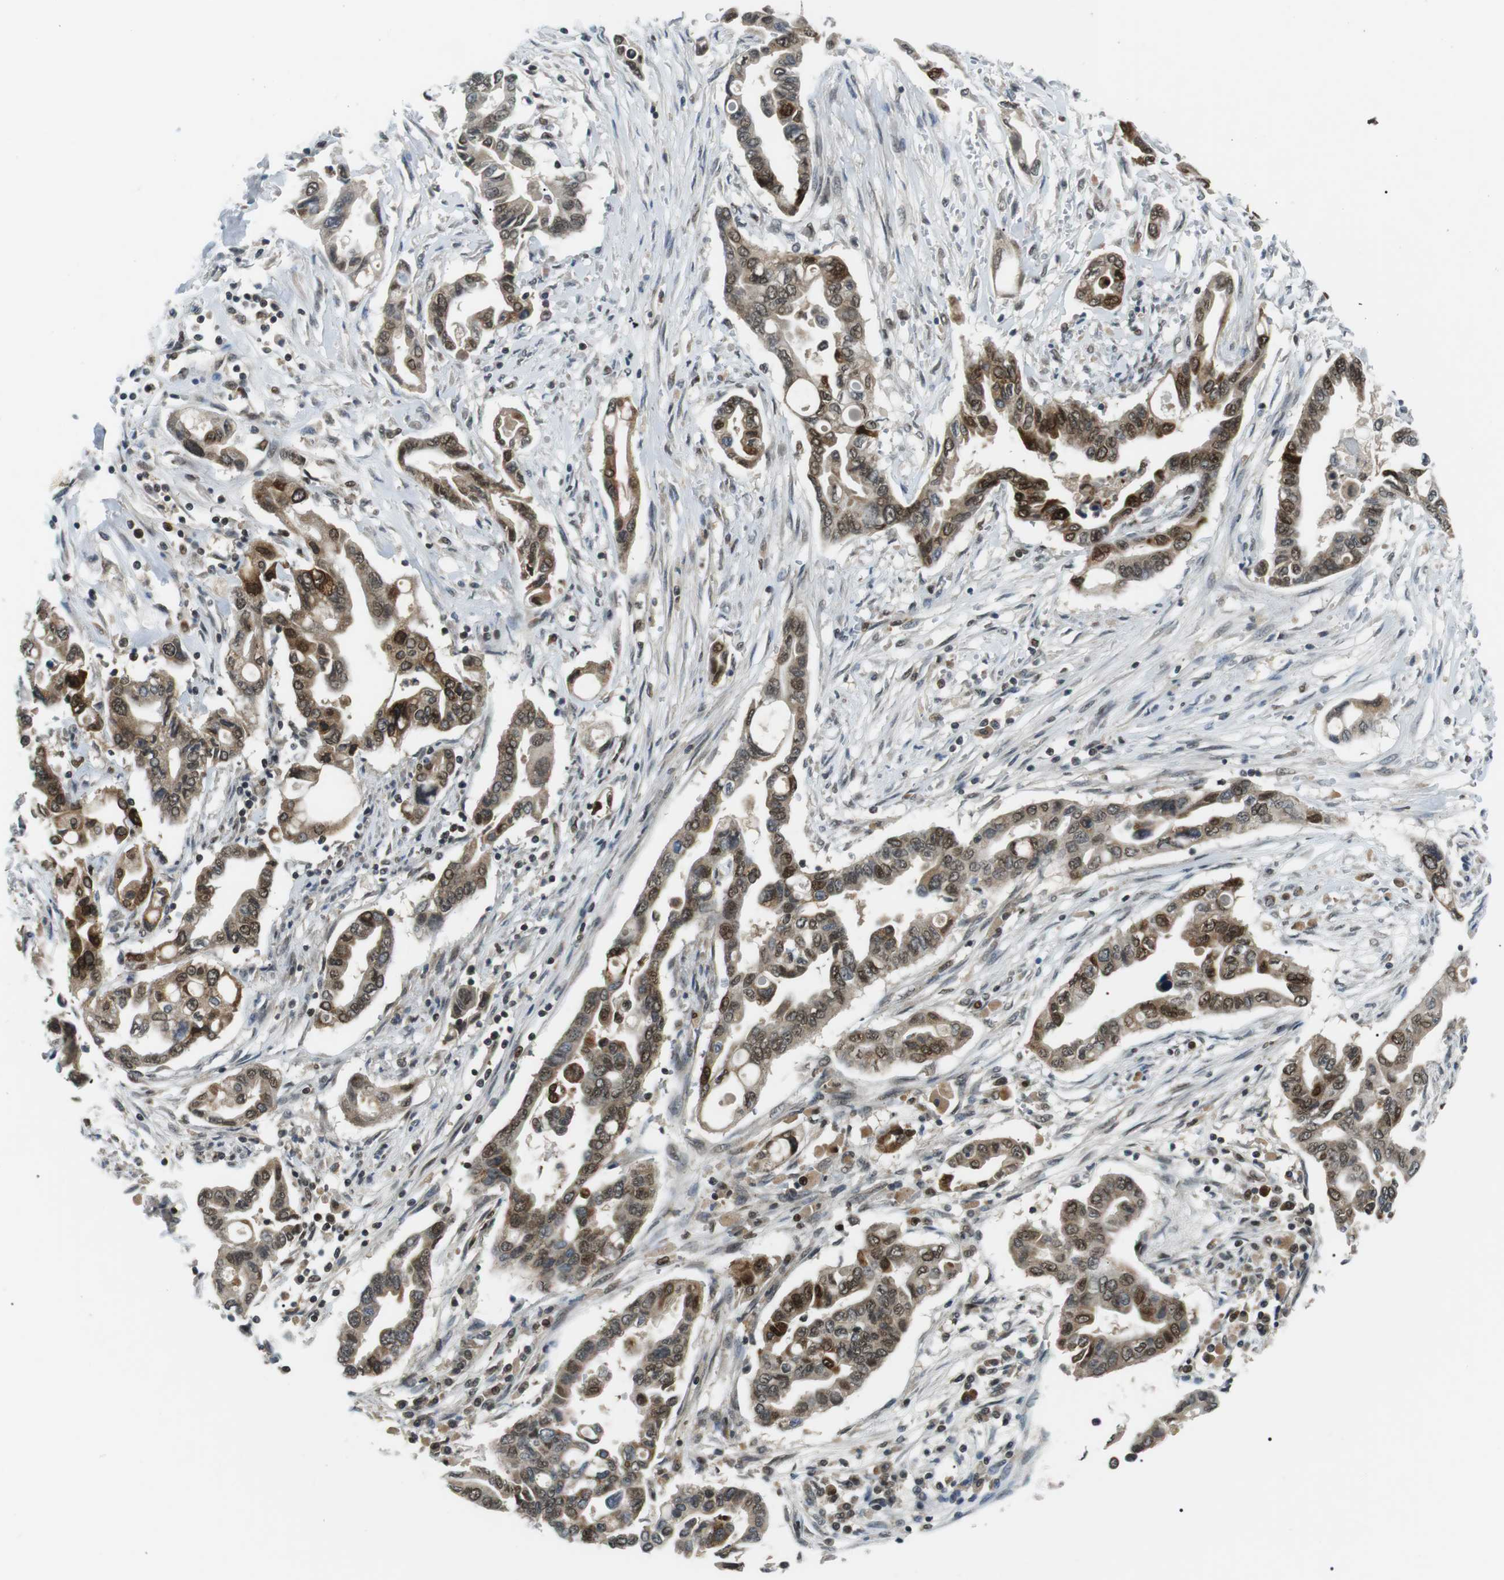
{"staining": {"intensity": "moderate", "quantity": ">75%", "location": "cytoplasmic/membranous,nuclear"}, "tissue": "pancreatic cancer", "cell_type": "Tumor cells", "image_type": "cancer", "snomed": [{"axis": "morphology", "description": "Adenocarcinoma, NOS"}, {"axis": "topography", "description": "Pancreas"}], "caption": "Immunohistochemical staining of human pancreatic cancer (adenocarcinoma) displays moderate cytoplasmic/membranous and nuclear protein staining in about >75% of tumor cells.", "gene": "ORAI3", "patient": {"sex": "female", "age": 57}}